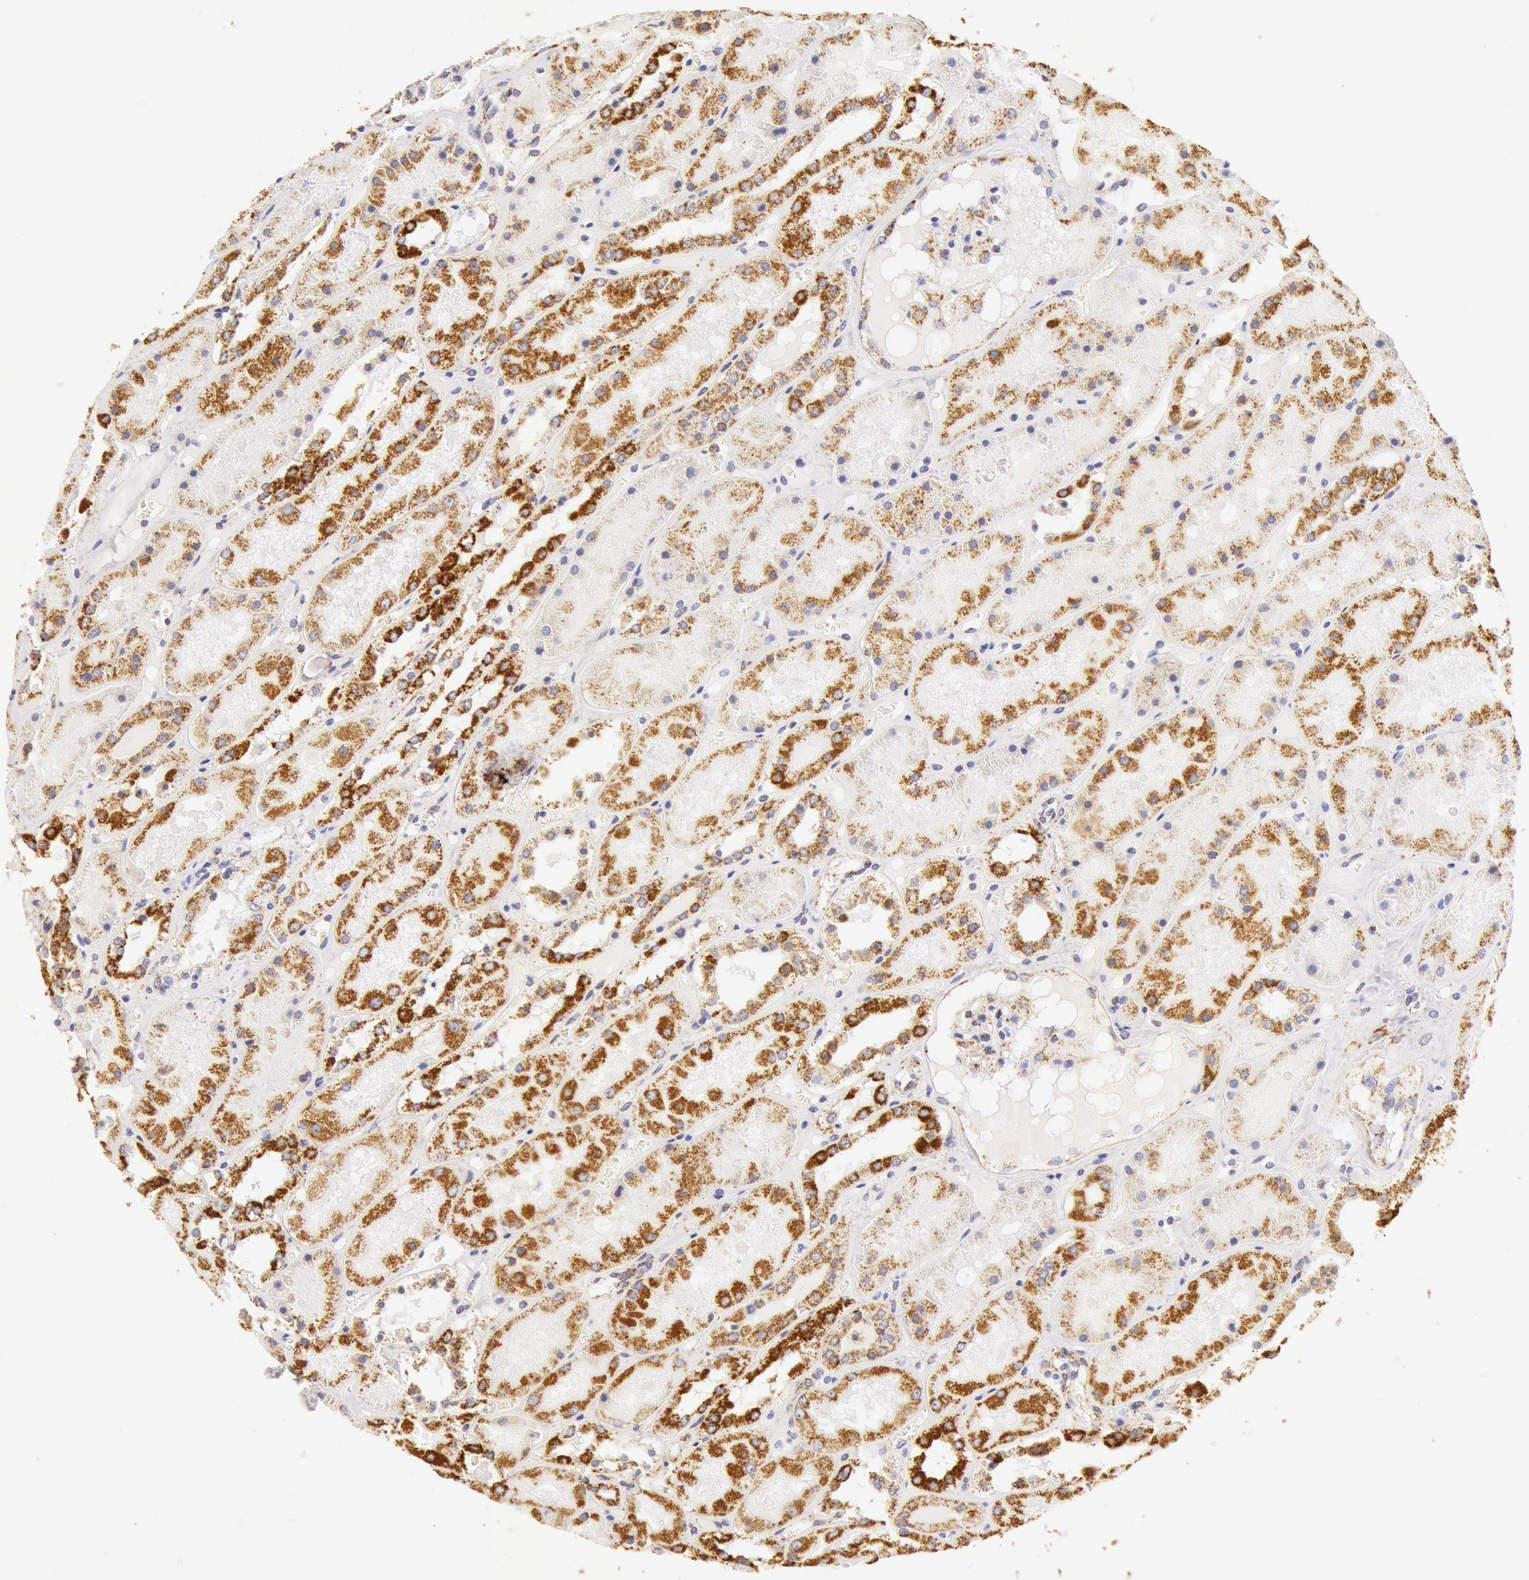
{"staining": {"intensity": "weak", "quantity": "25%-75%", "location": "cytoplasmic/membranous"}, "tissue": "kidney", "cell_type": "Cells in glomeruli", "image_type": "normal", "snomed": [{"axis": "morphology", "description": "Normal tissue, NOS"}, {"axis": "topography", "description": "Kidney"}], "caption": "The image reveals staining of normal kidney, revealing weak cytoplasmic/membranous protein staining (brown color) within cells in glomeruli. (DAB IHC with brightfield microscopy, high magnification).", "gene": "ATP5F1B", "patient": {"sex": "male", "age": 36}}